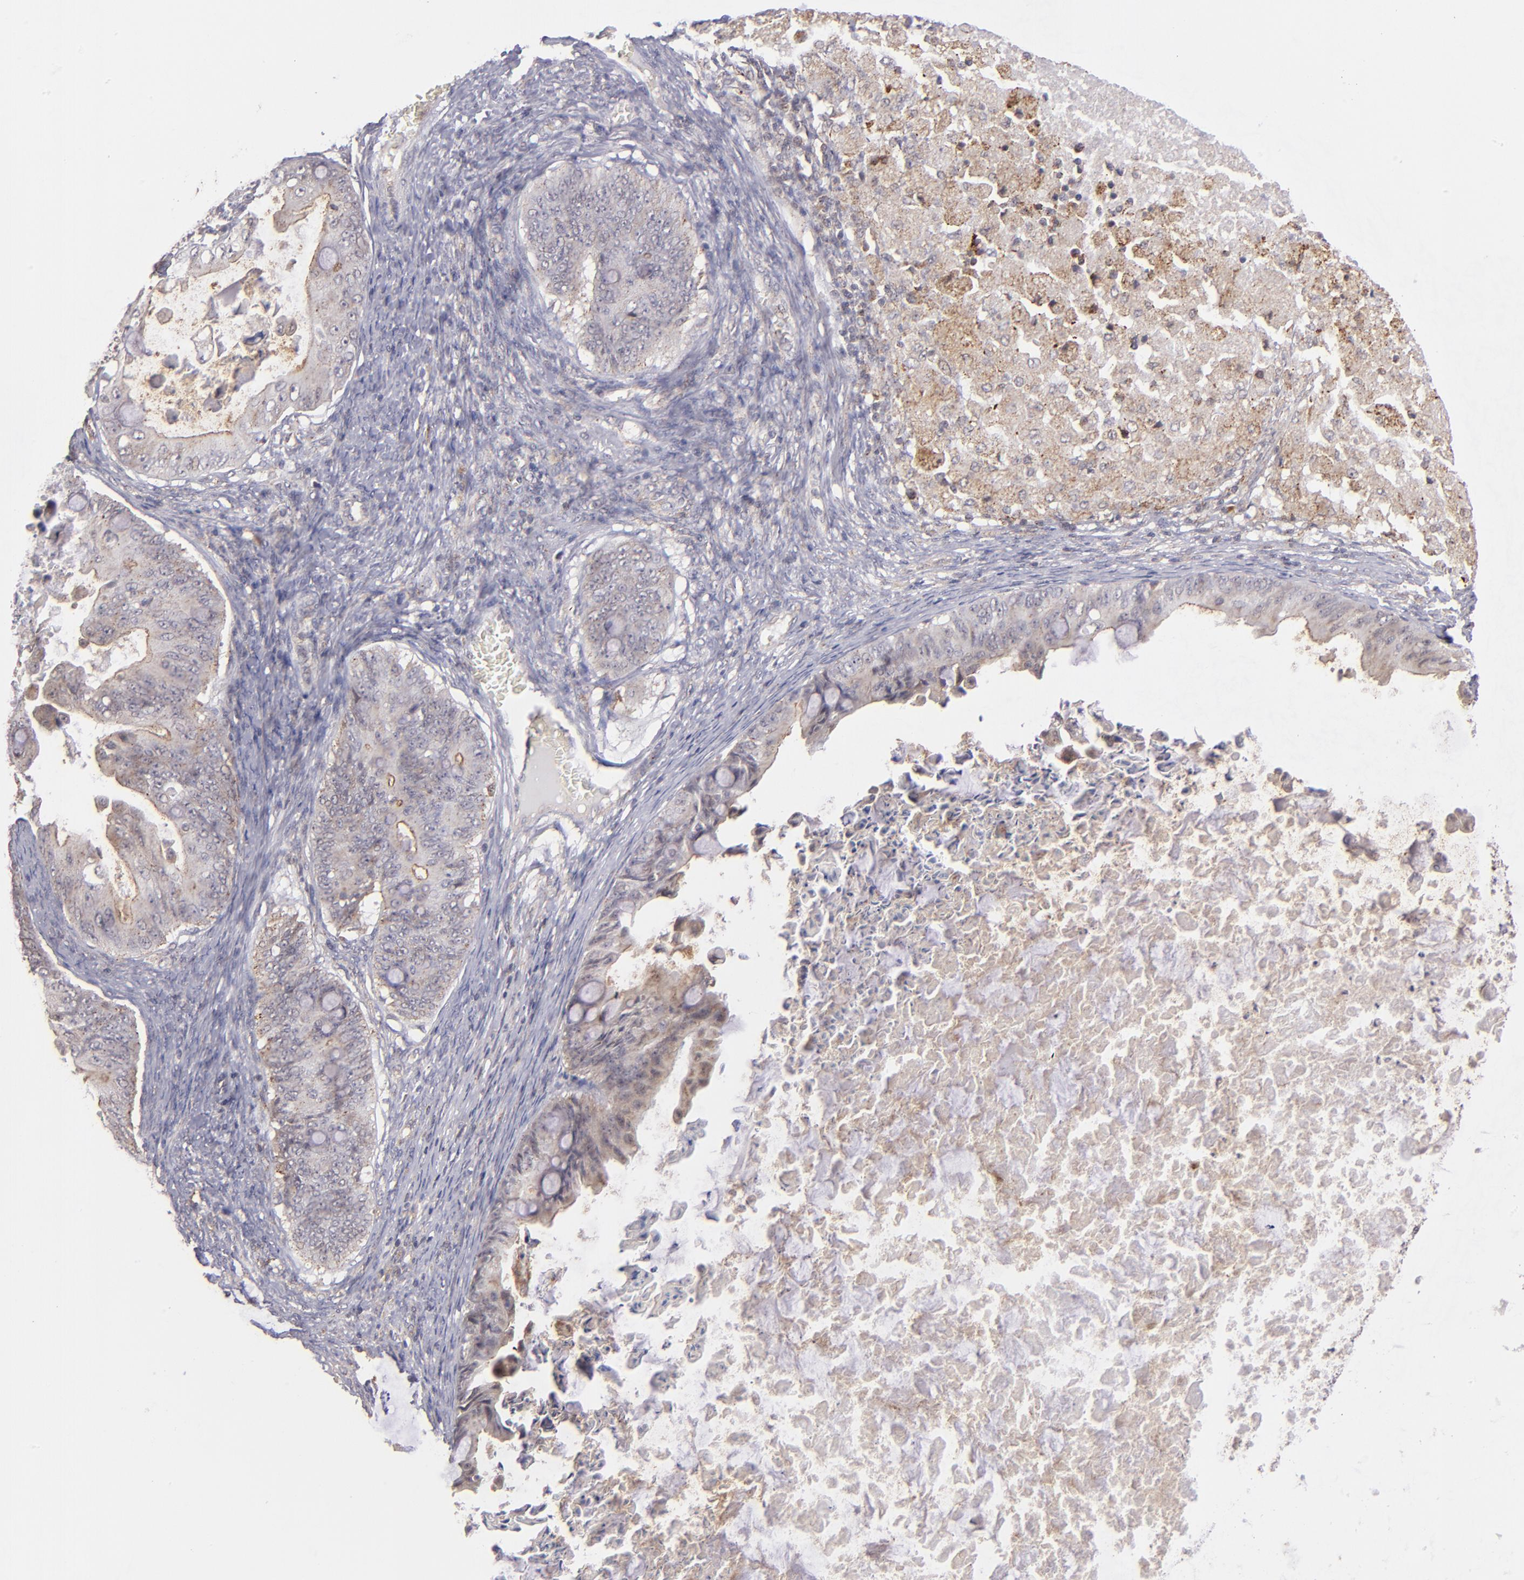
{"staining": {"intensity": "weak", "quantity": "25%-75%", "location": "cytoplasmic/membranous"}, "tissue": "ovarian cancer", "cell_type": "Tumor cells", "image_type": "cancer", "snomed": [{"axis": "morphology", "description": "Cystadenocarcinoma, mucinous, NOS"}, {"axis": "topography", "description": "Ovary"}], "caption": "Protein staining exhibits weak cytoplasmic/membranous staining in approximately 25%-75% of tumor cells in ovarian mucinous cystadenocarcinoma. (Brightfield microscopy of DAB IHC at high magnification).", "gene": "ZFYVE1", "patient": {"sex": "female", "age": 37}}